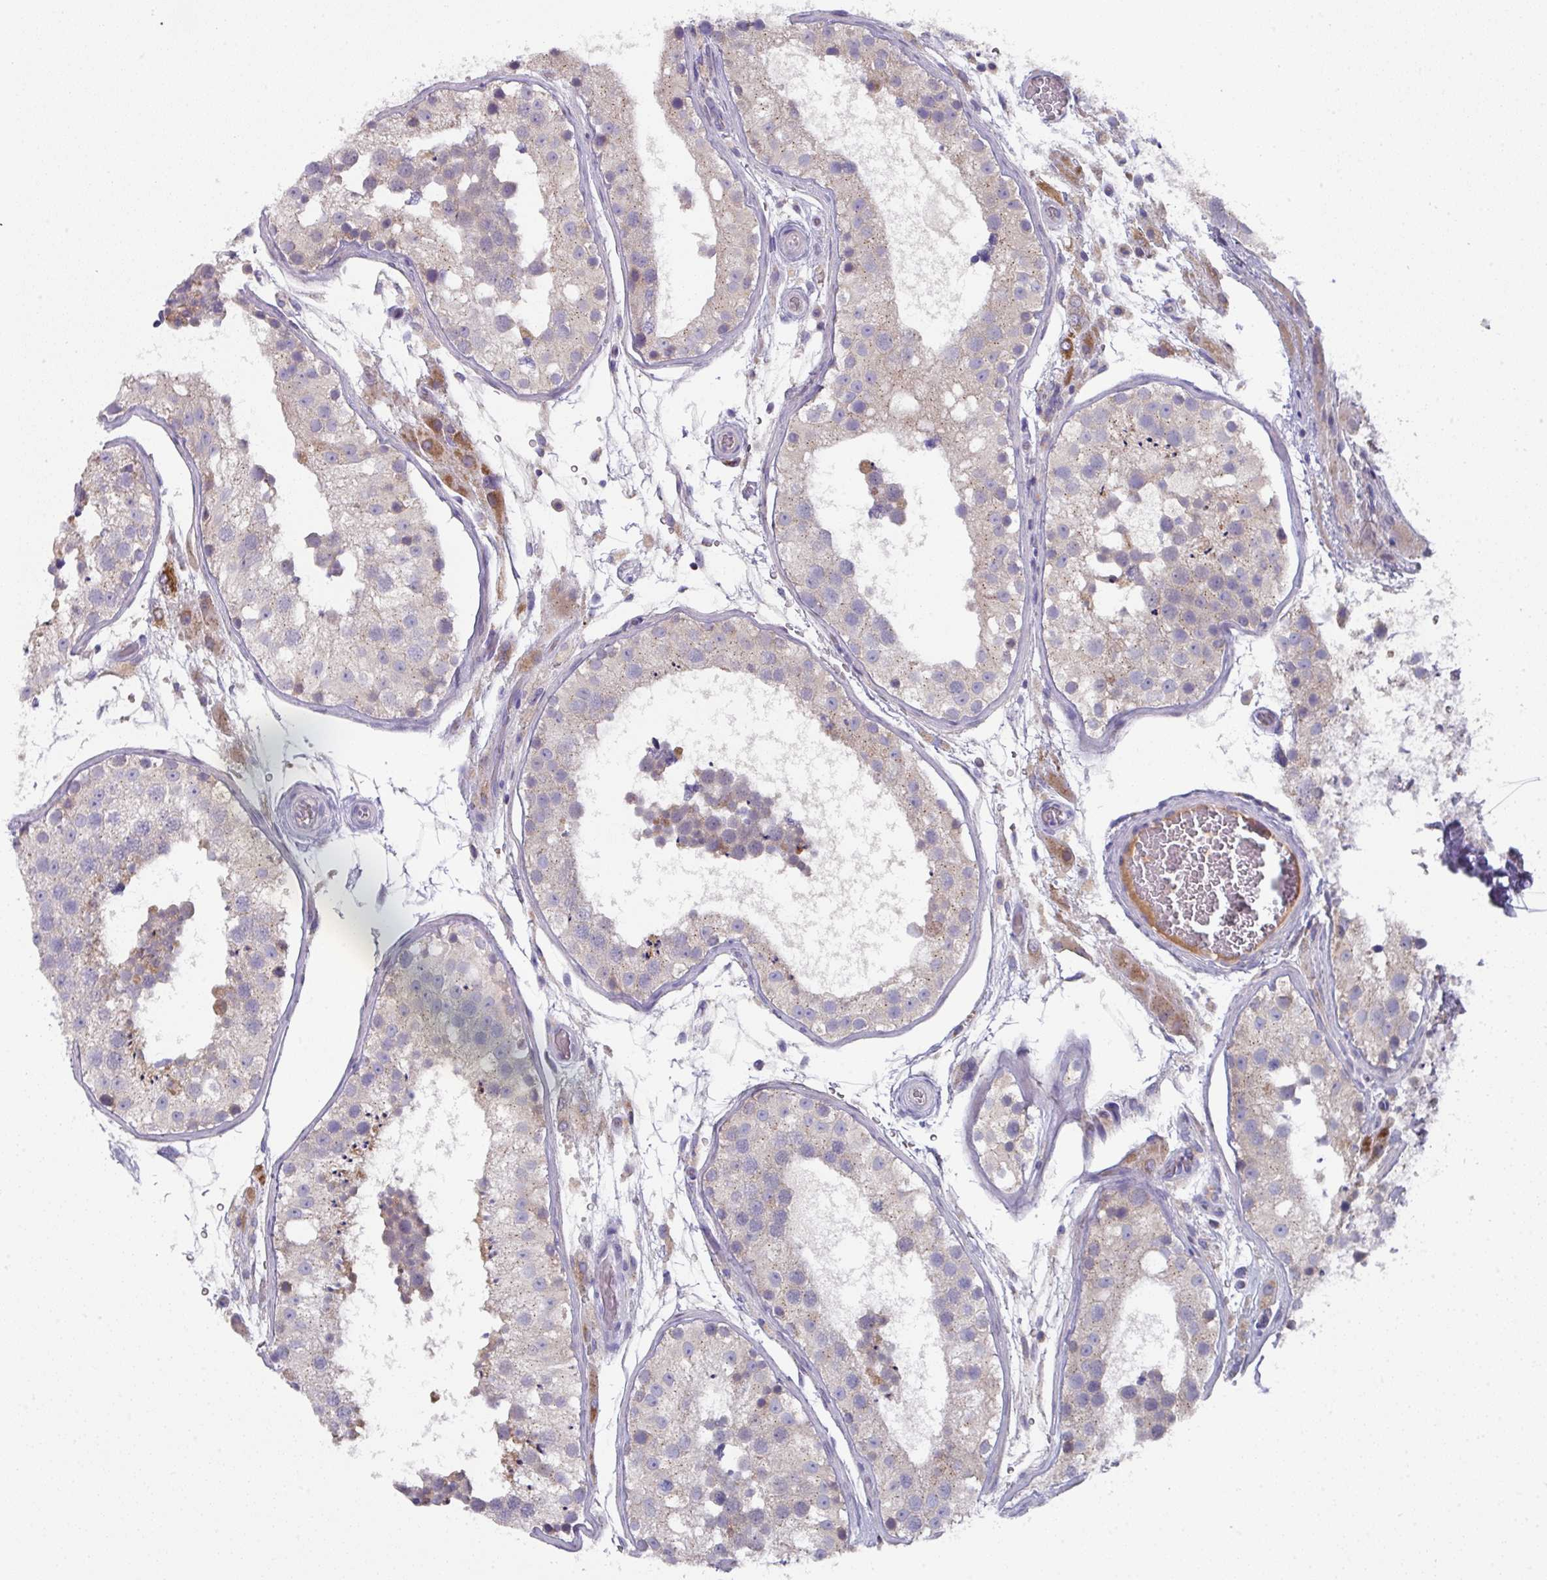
{"staining": {"intensity": "weak", "quantity": "25%-75%", "location": "cytoplasmic/membranous"}, "tissue": "testis", "cell_type": "Cells in seminiferous ducts", "image_type": "normal", "snomed": [{"axis": "morphology", "description": "Normal tissue, NOS"}, {"axis": "topography", "description": "Testis"}], "caption": "Immunohistochemistry staining of benign testis, which exhibits low levels of weak cytoplasmic/membranous positivity in approximately 25%-75% of cells in seminiferous ducts indicating weak cytoplasmic/membranous protein positivity. The staining was performed using DAB (brown) for protein detection and nuclei were counterstained in hematoxylin (blue).", "gene": "IL4R", "patient": {"sex": "male", "age": 26}}